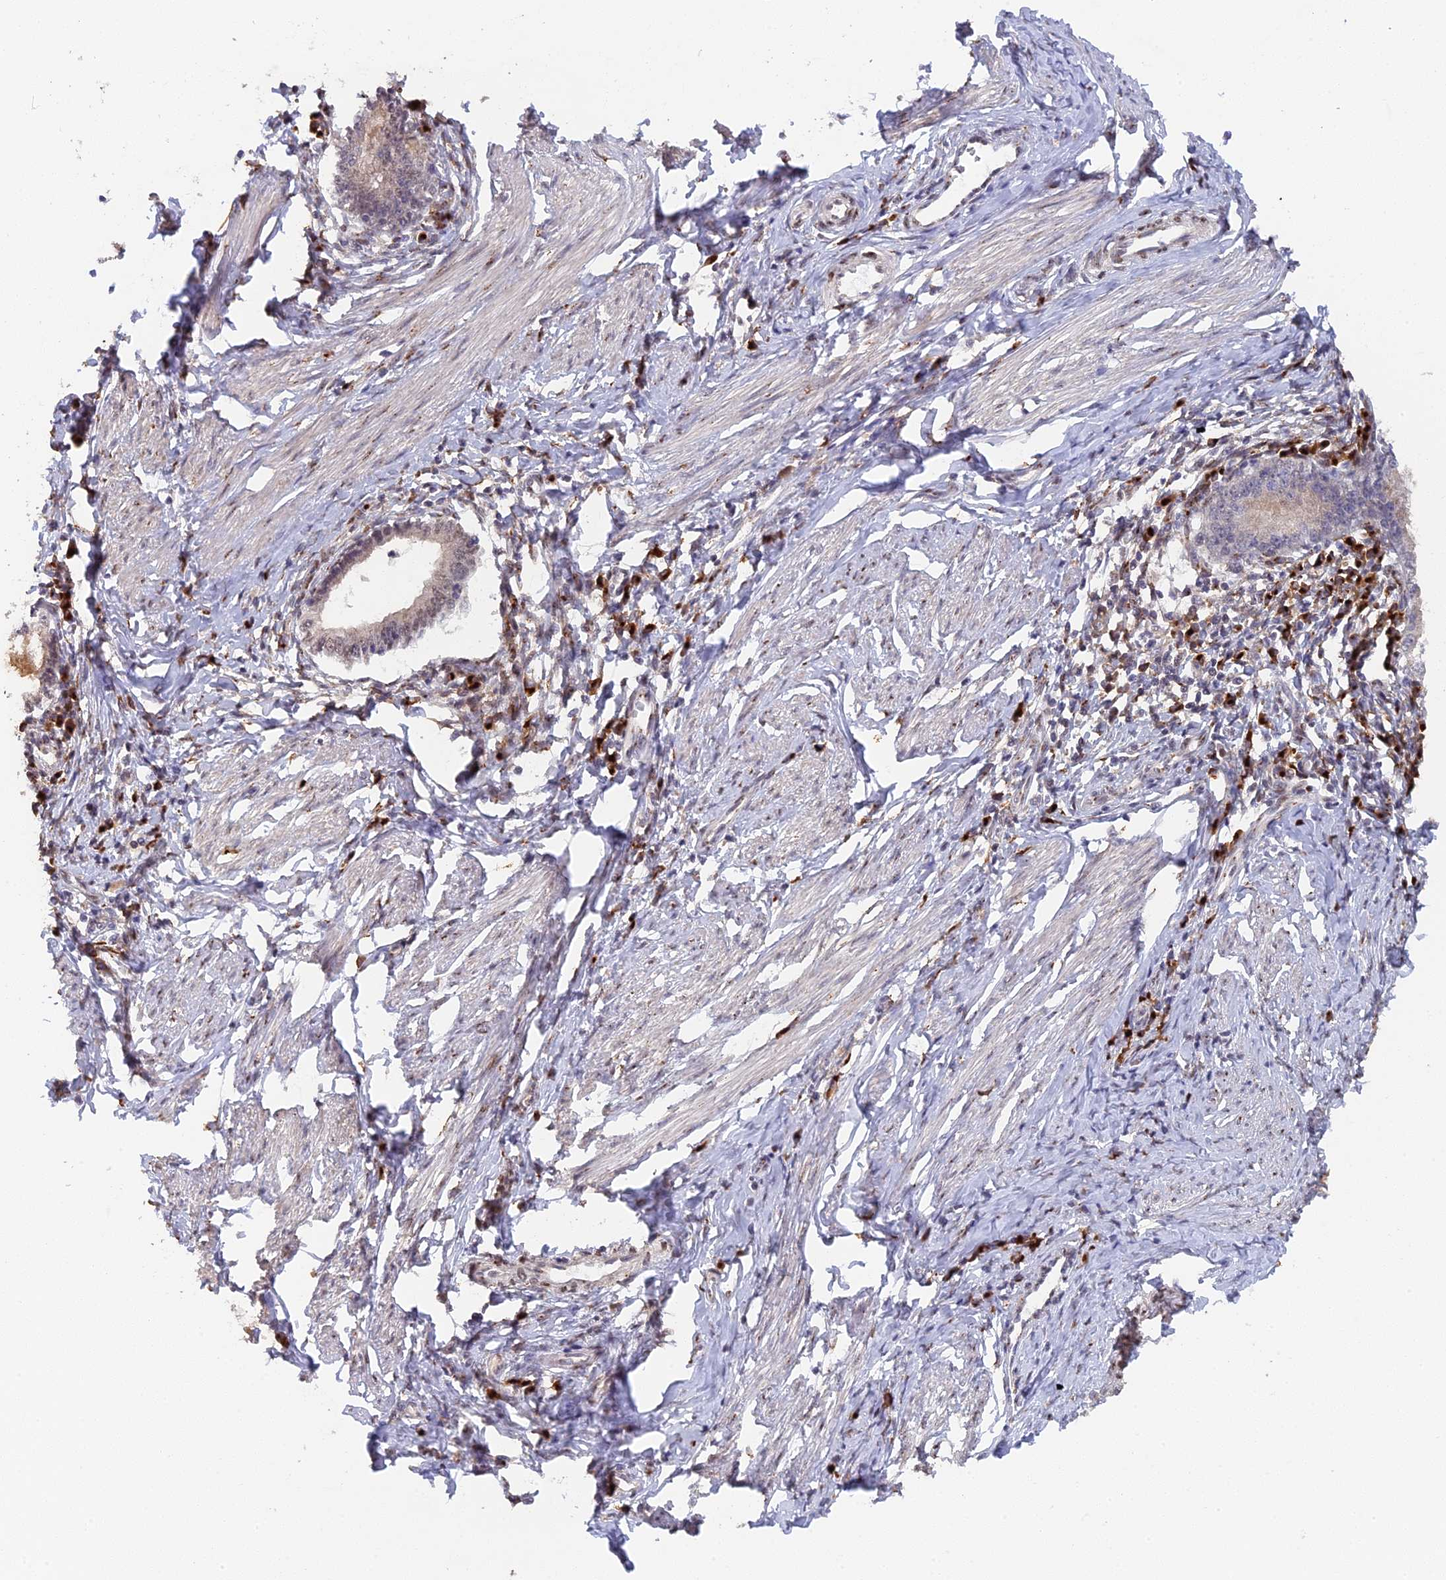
{"staining": {"intensity": "weak", "quantity": "<25%", "location": "cytoplasmic/membranous,nuclear"}, "tissue": "cervical cancer", "cell_type": "Tumor cells", "image_type": "cancer", "snomed": [{"axis": "morphology", "description": "Adenocarcinoma, NOS"}, {"axis": "topography", "description": "Cervix"}], "caption": "Protein analysis of cervical adenocarcinoma reveals no significant expression in tumor cells.", "gene": "SNX17", "patient": {"sex": "female", "age": 36}}